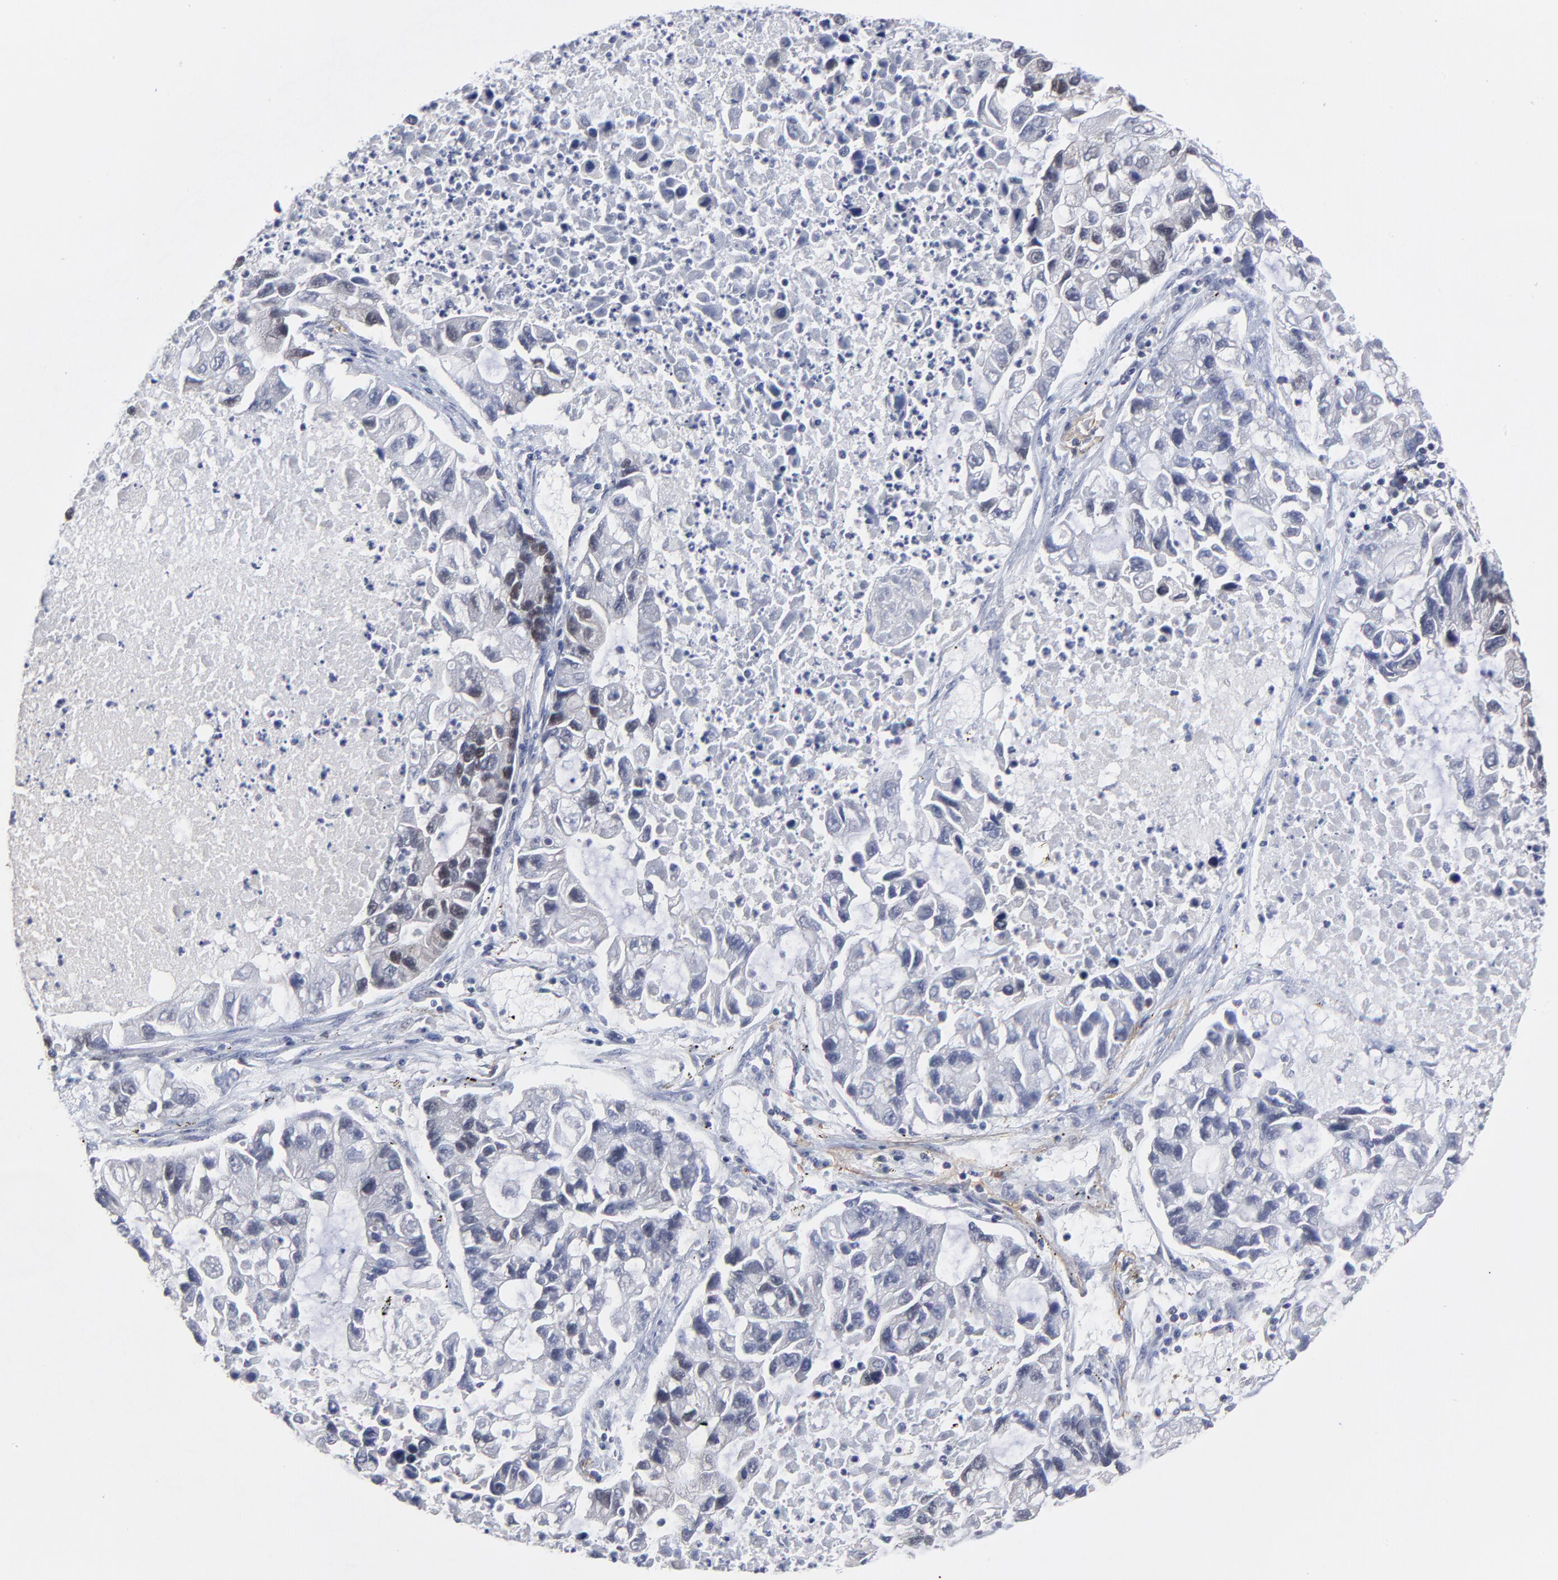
{"staining": {"intensity": "weak", "quantity": "<25%", "location": "nuclear"}, "tissue": "lung cancer", "cell_type": "Tumor cells", "image_type": "cancer", "snomed": [{"axis": "morphology", "description": "Adenocarcinoma, NOS"}, {"axis": "topography", "description": "Lung"}], "caption": "Immunohistochemistry micrograph of human adenocarcinoma (lung) stained for a protein (brown), which demonstrates no expression in tumor cells. (DAB IHC with hematoxylin counter stain).", "gene": "OGFOD1", "patient": {"sex": "female", "age": 51}}